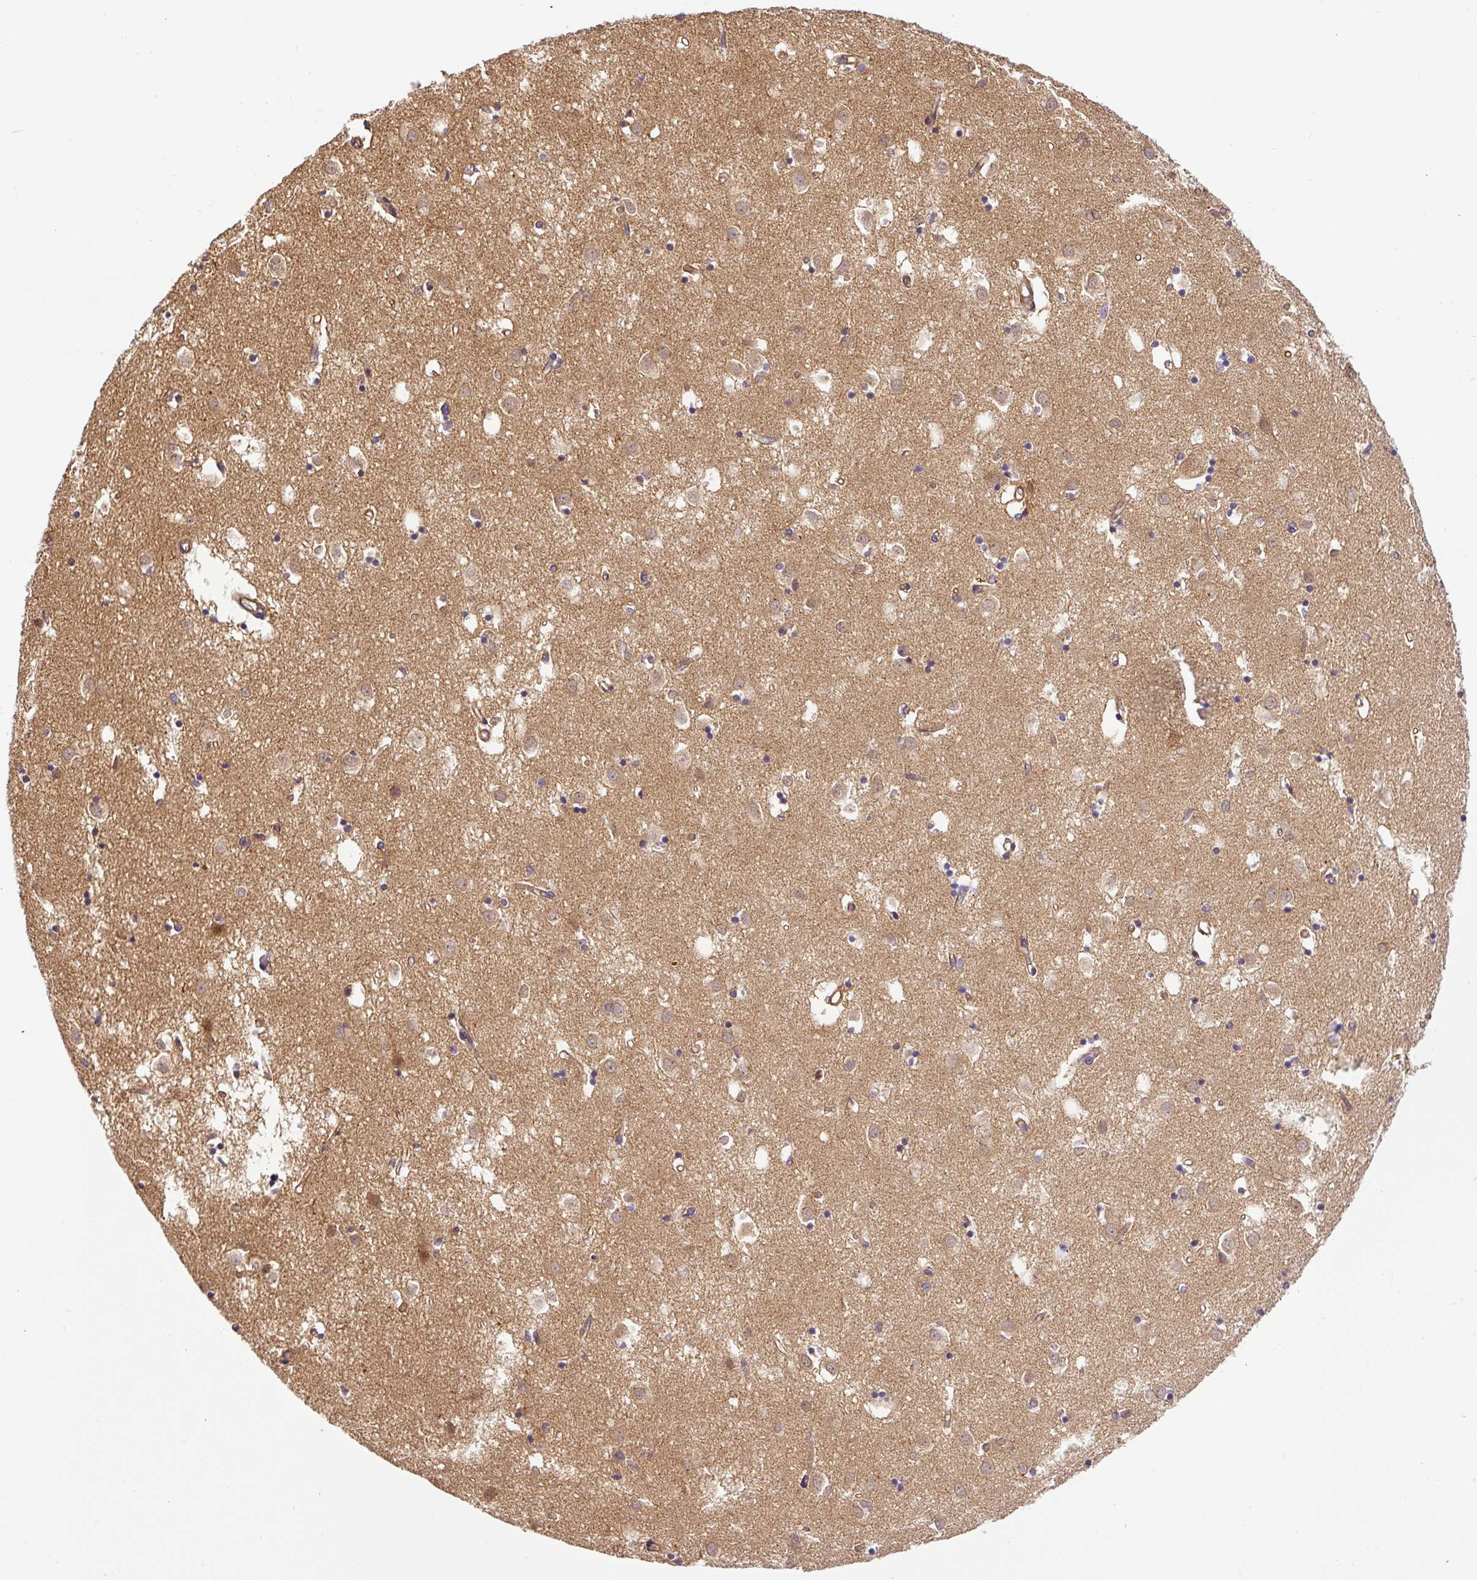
{"staining": {"intensity": "negative", "quantity": "none", "location": "none"}, "tissue": "caudate", "cell_type": "Glial cells", "image_type": "normal", "snomed": [{"axis": "morphology", "description": "Normal tissue, NOS"}, {"axis": "topography", "description": "Lateral ventricle wall"}], "caption": "This histopathology image is of normal caudate stained with immunohistochemistry to label a protein in brown with the nuclei are counter-stained blue. There is no expression in glial cells.", "gene": "DCTN1", "patient": {"sex": "male", "age": 70}}